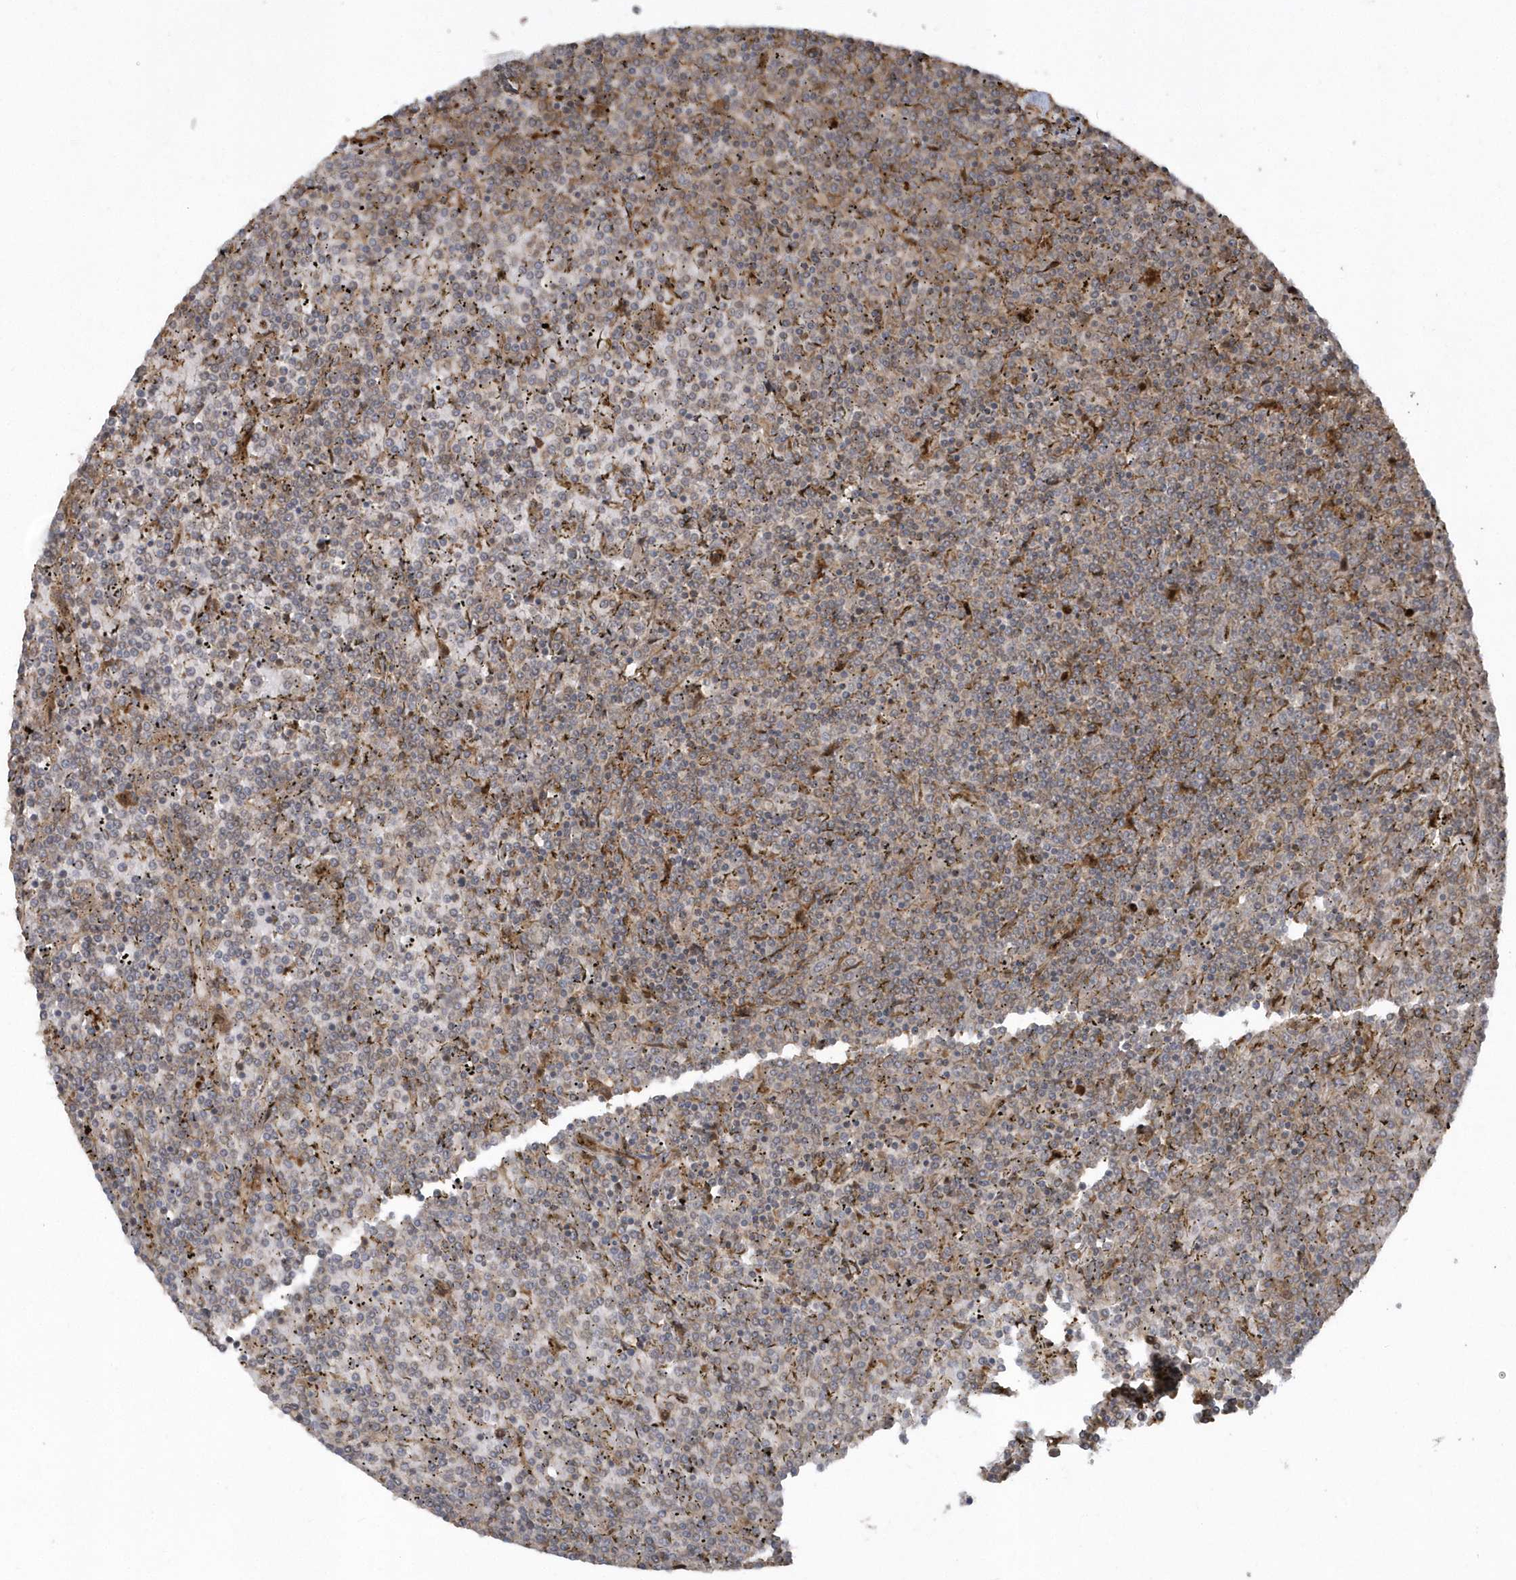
{"staining": {"intensity": "weak", "quantity": "25%-75%", "location": "cytoplasmic/membranous"}, "tissue": "lymphoma", "cell_type": "Tumor cells", "image_type": "cancer", "snomed": [{"axis": "morphology", "description": "Malignant lymphoma, non-Hodgkin's type, Low grade"}, {"axis": "topography", "description": "Spleen"}], "caption": "This image displays immunohistochemistry staining of lymphoma, with low weak cytoplasmic/membranous expression in about 25%-75% of tumor cells.", "gene": "HERPUD1", "patient": {"sex": "female", "age": 19}}